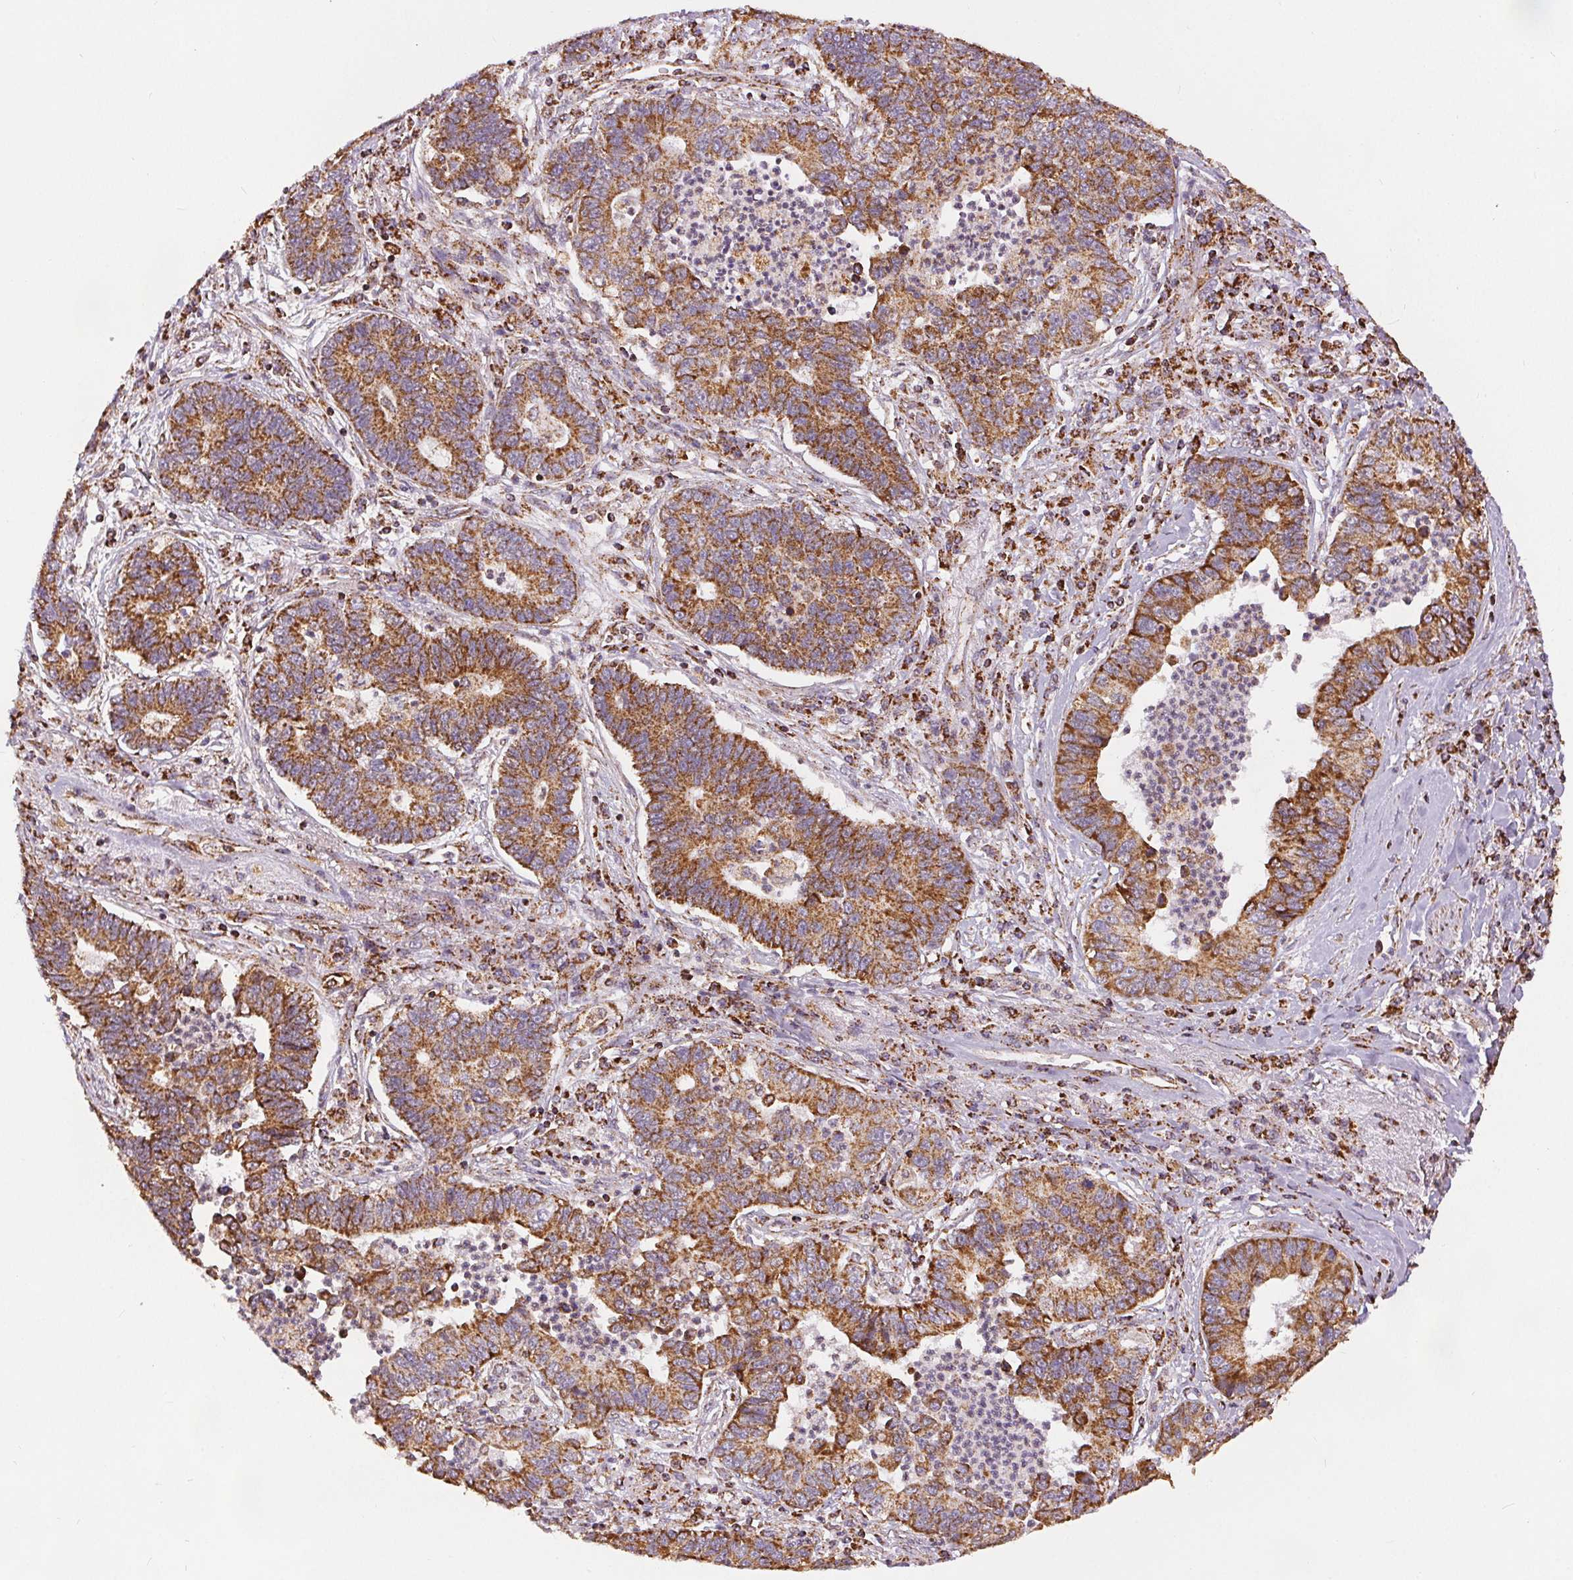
{"staining": {"intensity": "moderate", "quantity": ">75%", "location": "cytoplasmic/membranous"}, "tissue": "lung cancer", "cell_type": "Tumor cells", "image_type": "cancer", "snomed": [{"axis": "morphology", "description": "Adenocarcinoma, NOS"}, {"axis": "topography", "description": "Lung"}], "caption": "The image displays a brown stain indicating the presence of a protein in the cytoplasmic/membranous of tumor cells in lung cancer.", "gene": "SDHB", "patient": {"sex": "female", "age": 57}}